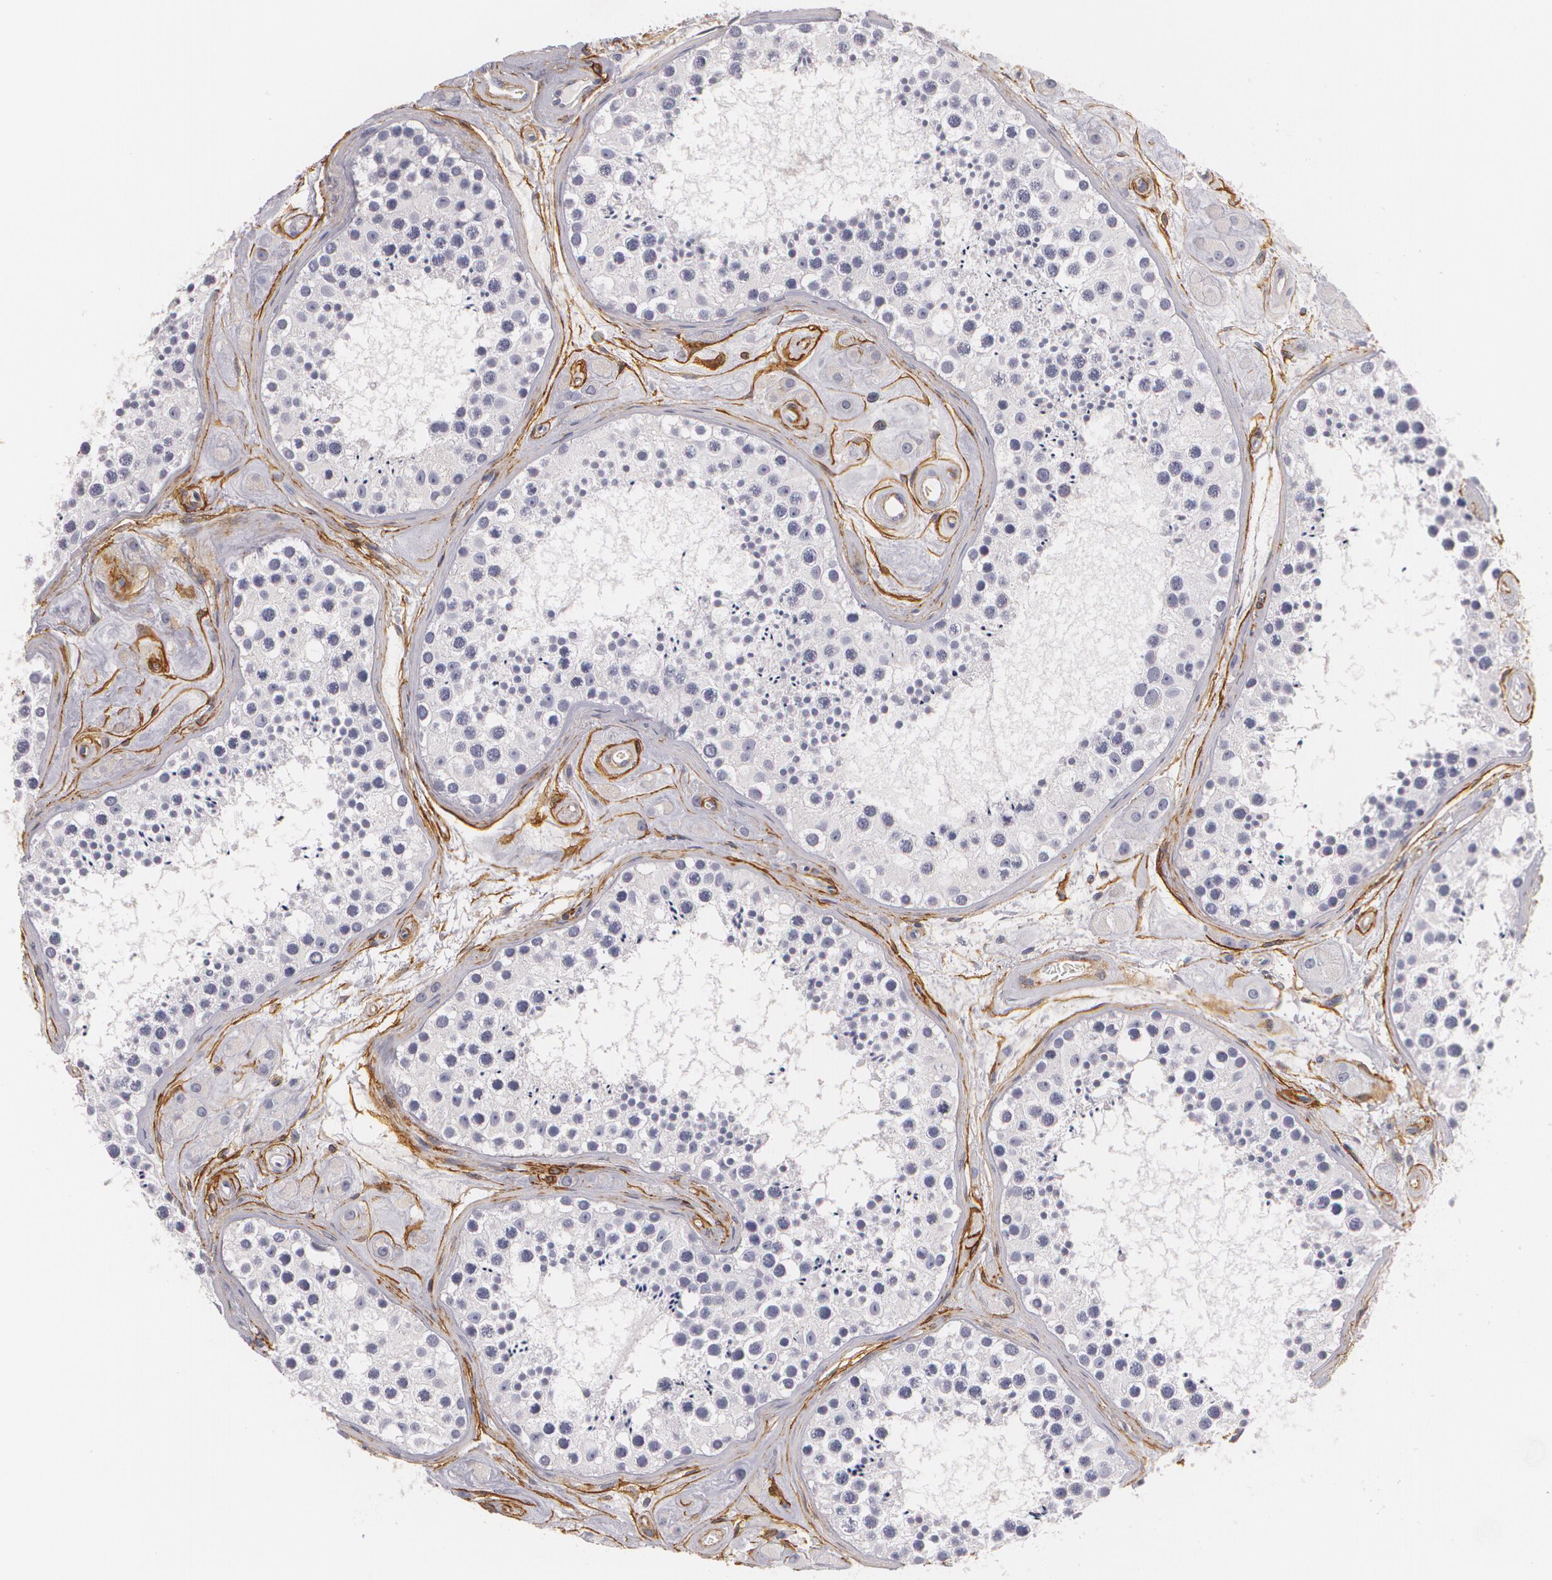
{"staining": {"intensity": "negative", "quantity": "none", "location": "none"}, "tissue": "testis", "cell_type": "Cells in seminiferous ducts", "image_type": "normal", "snomed": [{"axis": "morphology", "description": "Normal tissue, NOS"}, {"axis": "topography", "description": "Testis"}], "caption": "Immunohistochemical staining of benign human testis demonstrates no significant staining in cells in seminiferous ducts.", "gene": "NGFR", "patient": {"sex": "male", "age": 38}}